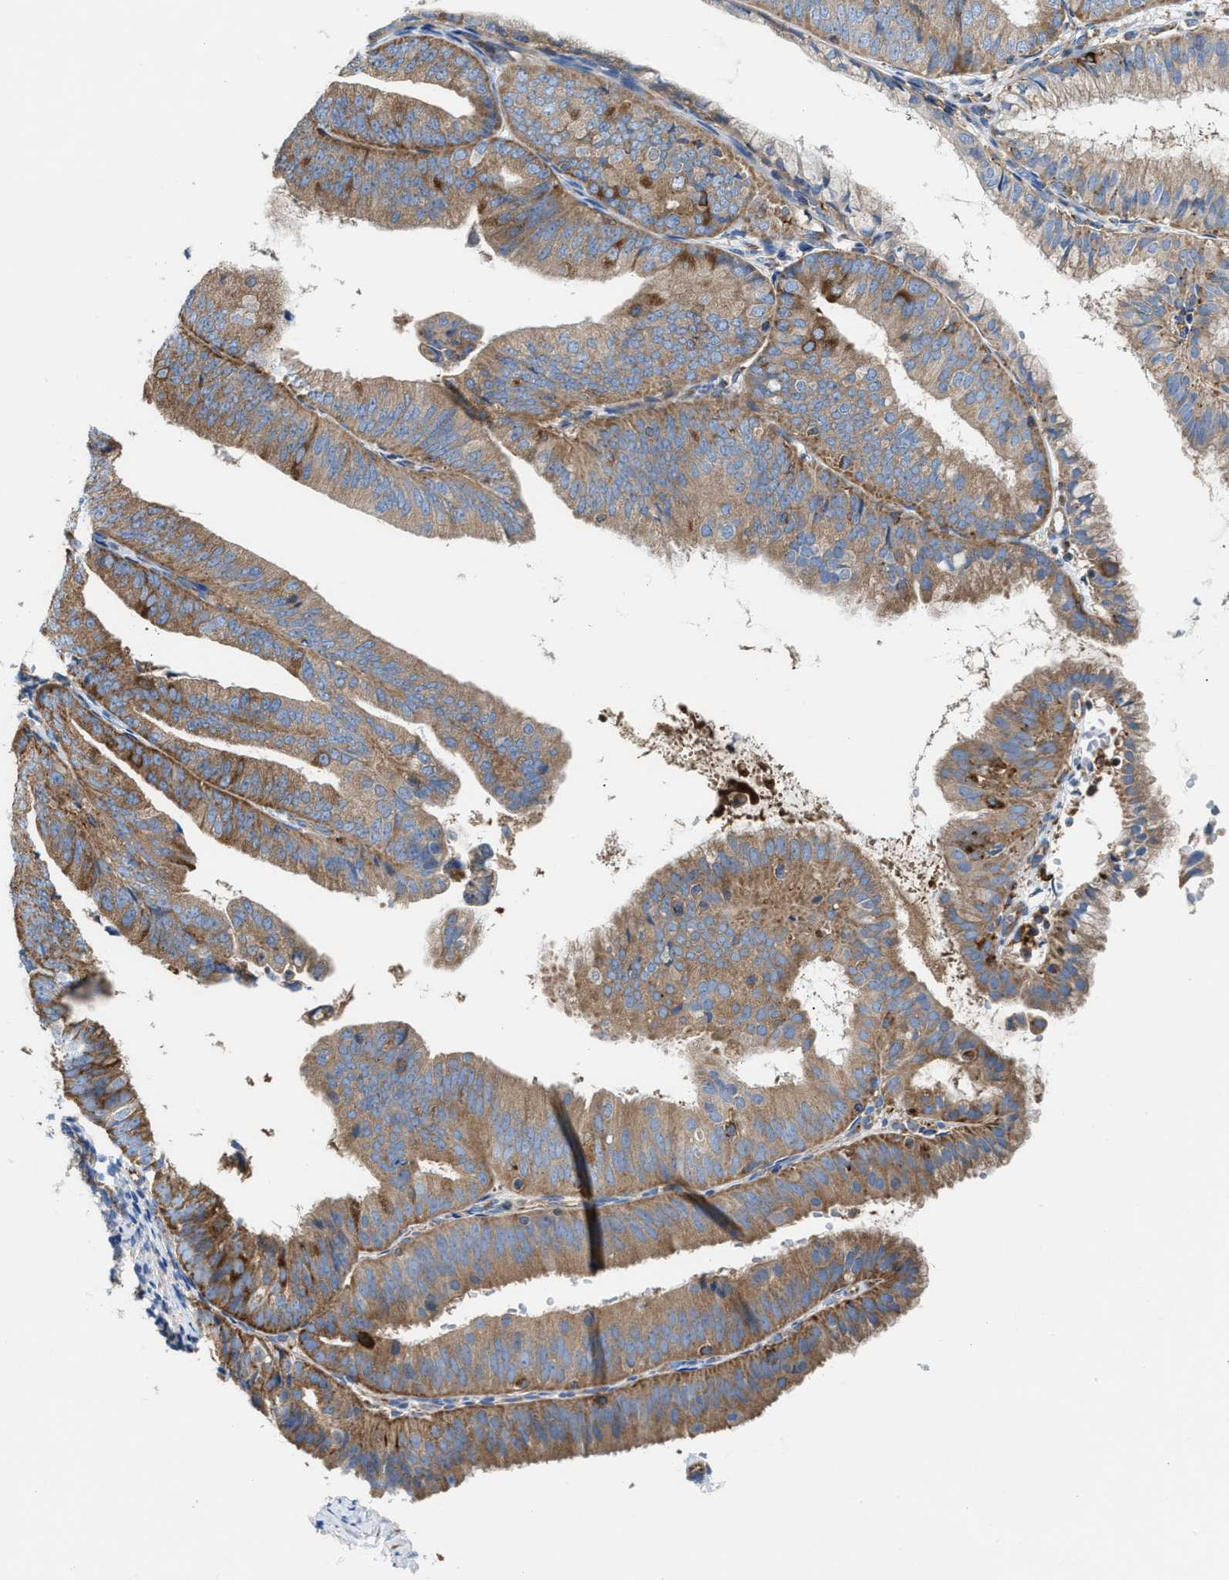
{"staining": {"intensity": "moderate", "quantity": ">75%", "location": "cytoplasmic/membranous"}, "tissue": "endometrial cancer", "cell_type": "Tumor cells", "image_type": "cancer", "snomed": [{"axis": "morphology", "description": "Adenocarcinoma, NOS"}, {"axis": "topography", "description": "Endometrium"}], "caption": "Immunohistochemistry staining of adenocarcinoma (endometrial), which demonstrates medium levels of moderate cytoplasmic/membranous positivity in approximately >75% of tumor cells indicating moderate cytoplasmic/membranous protein staining. The staining was performed using DAB (3,3'-diaminobenzidine) (brown) for protein detection and nuclei were counterstained in hematoxylin (blue).", "gene": "TBC1D15", "patient": {"sex": "female", "age": 63}}